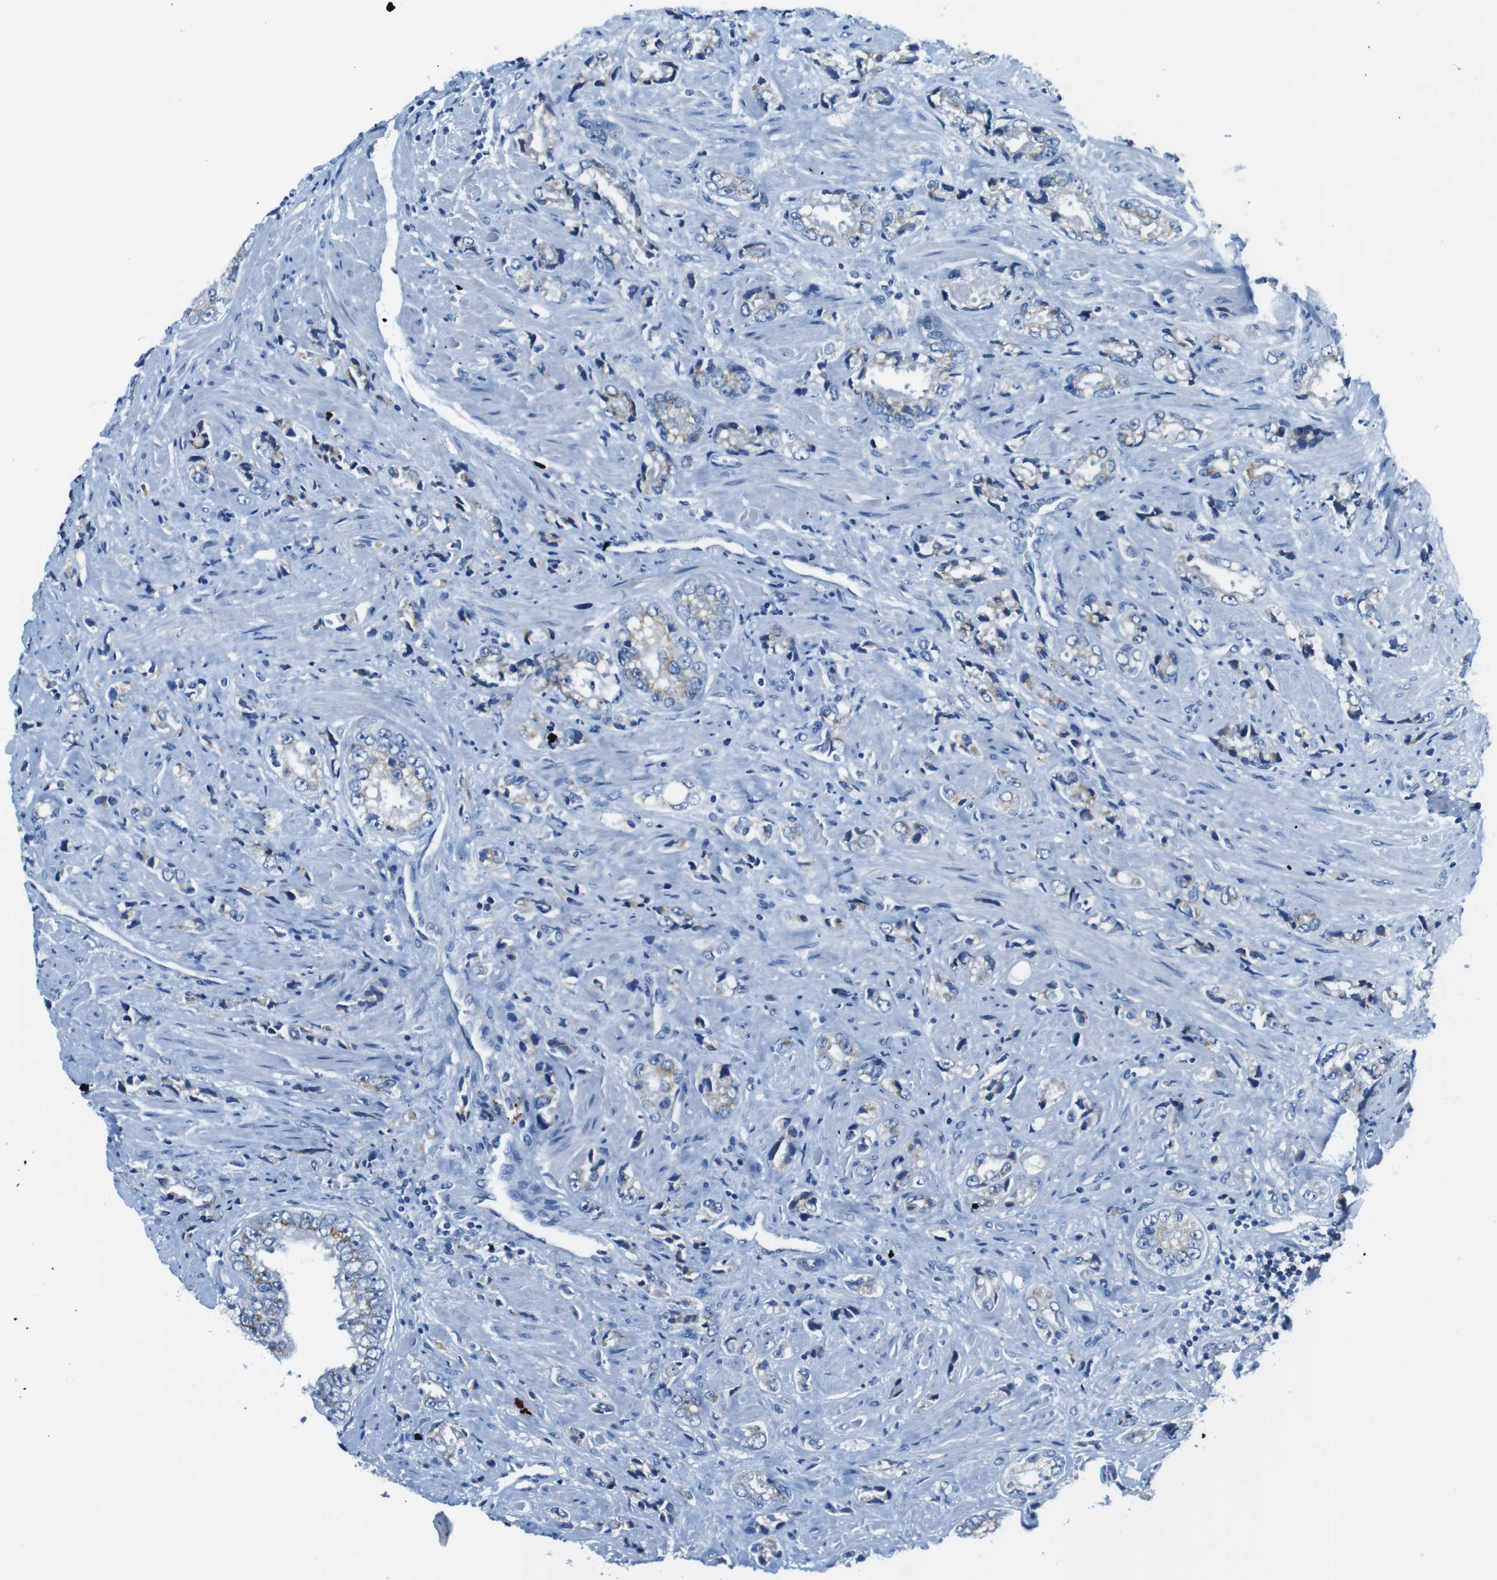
{"staining": {"intensity": "negative", "quantity": "none", "location": "none"}, "tissue": "prostate cancer", "cell_type": "Tumor cells", "image_type": "cancer", "snomed": [{"axis": "morphology", "description": "Adenocarcinoma, High grade"}, {"axis": "topography", "description": "Prostate"}], "caption": "Prostate cancer (adenocarcinoma (high-grade)) was stained to show a protein in brown. There is no significant positivity in tumor cells.", "gene": "SLC35A3", "patient": {"sex": "male", "age": 61}}